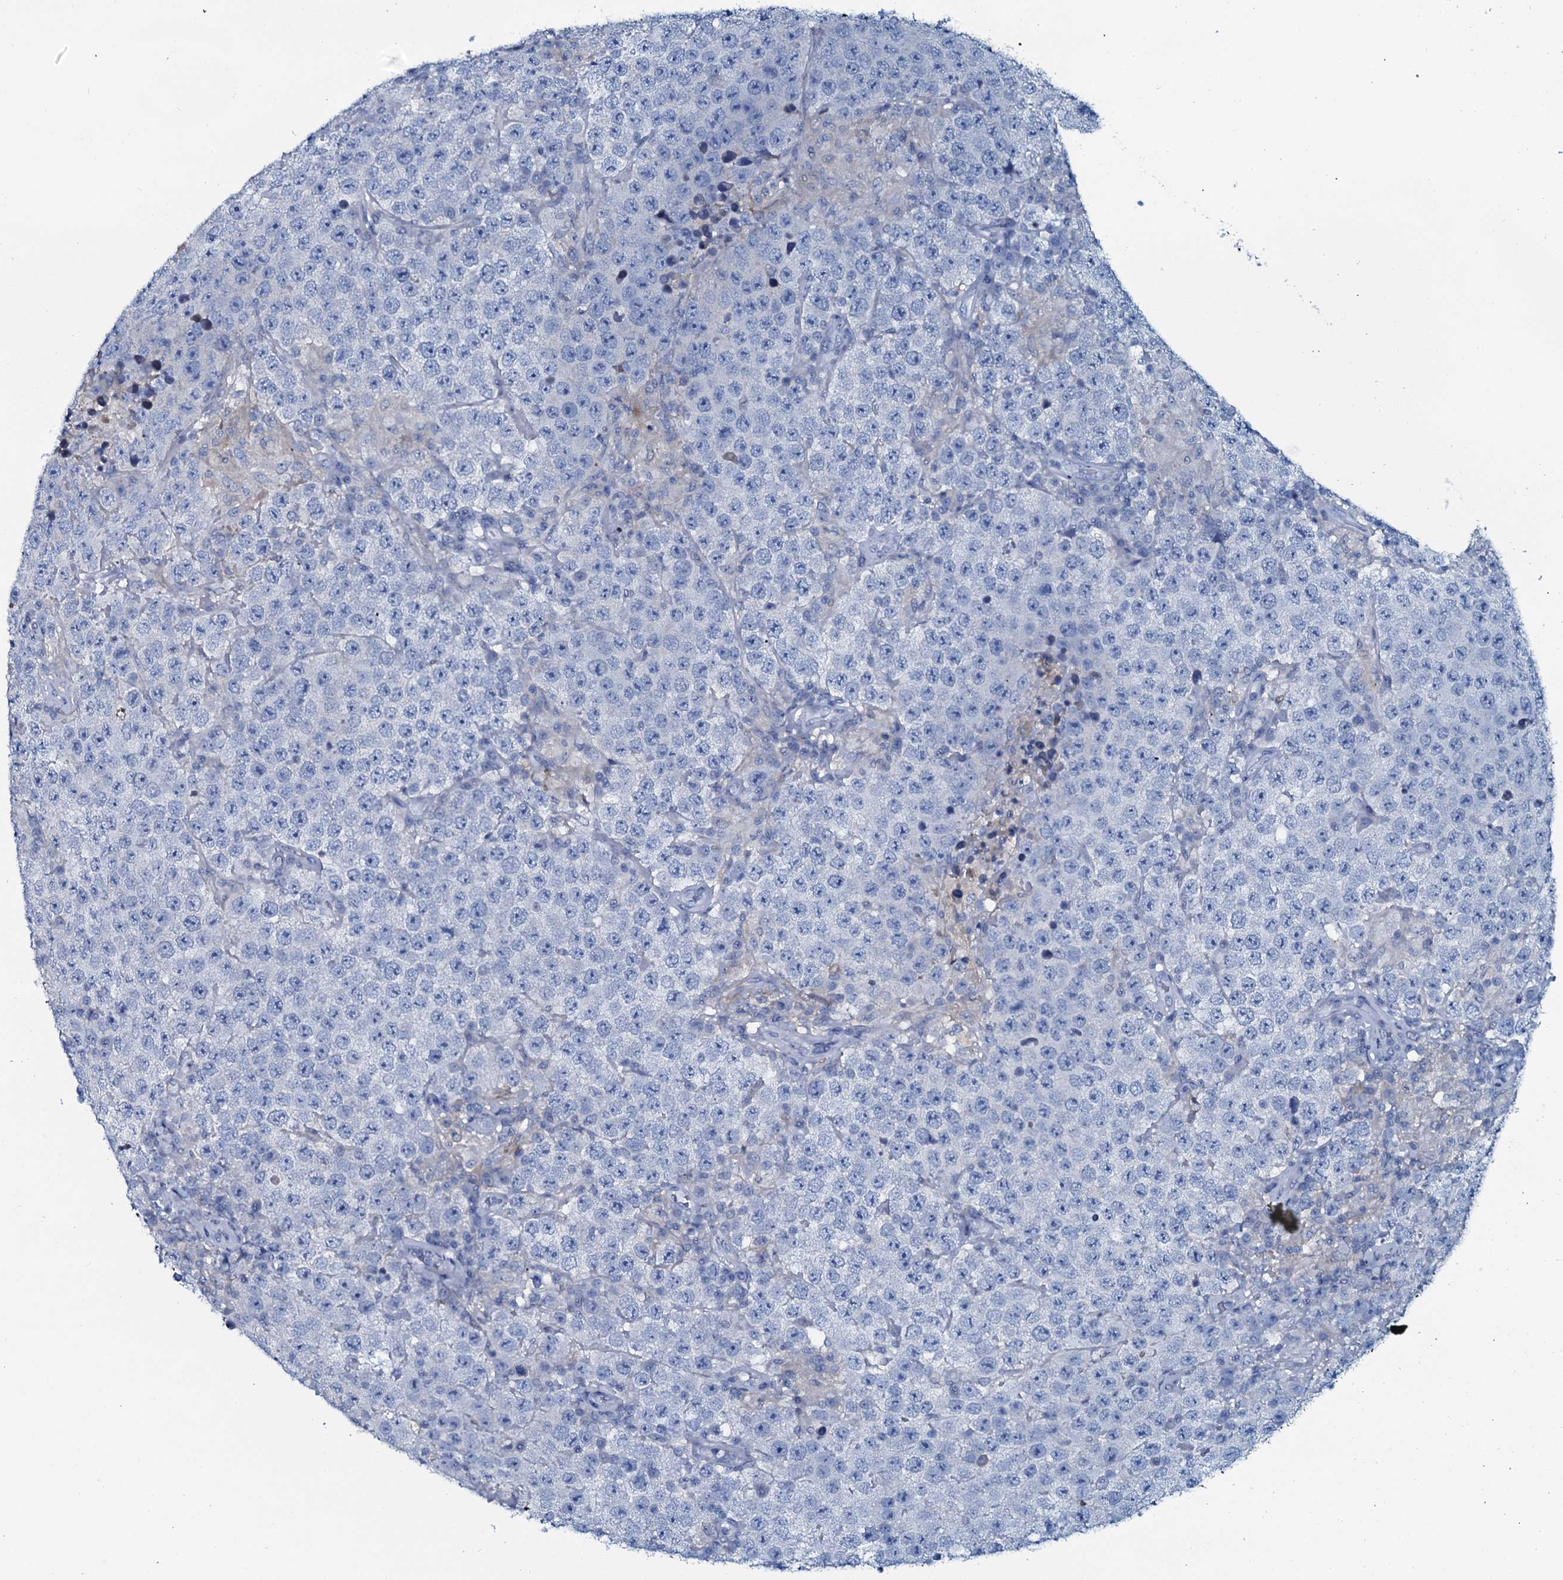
{"staining": {"intensity": "negative", "quantity": "none", "location": "none"}, "tissue": "testis cancer", "cell_type": "Tumor cells", "image_type": "cancer", "snomed": [{"axis": "morphology", "description": "Normal tissue, NOS"}, {"axis": "morphology", "description": "Urothelial carcinoma, High grade"}, {"axis": "morphology", "description": "Seminoma, NOS"}, {"axis": "morphology", "description": "Carcinoma, Embryonal, NOS"}, {"axis": "topography", "description": "Urinary bladder"}, {"axis": "topography", "description": "Testis"}], "caption": "A histopathology image of testis cancer (high-grade urothelial carcinoma) stained for a protein displays no brown staining in tumor cells. Brightfield microscopy of IHC stained with DAB (3,3'-diaminobenzidine) (brown) and hematoxylin (blue), captured at high magnification.", "gene": "SLC4A7", "patient": {"sex": "male", "age": 41}}